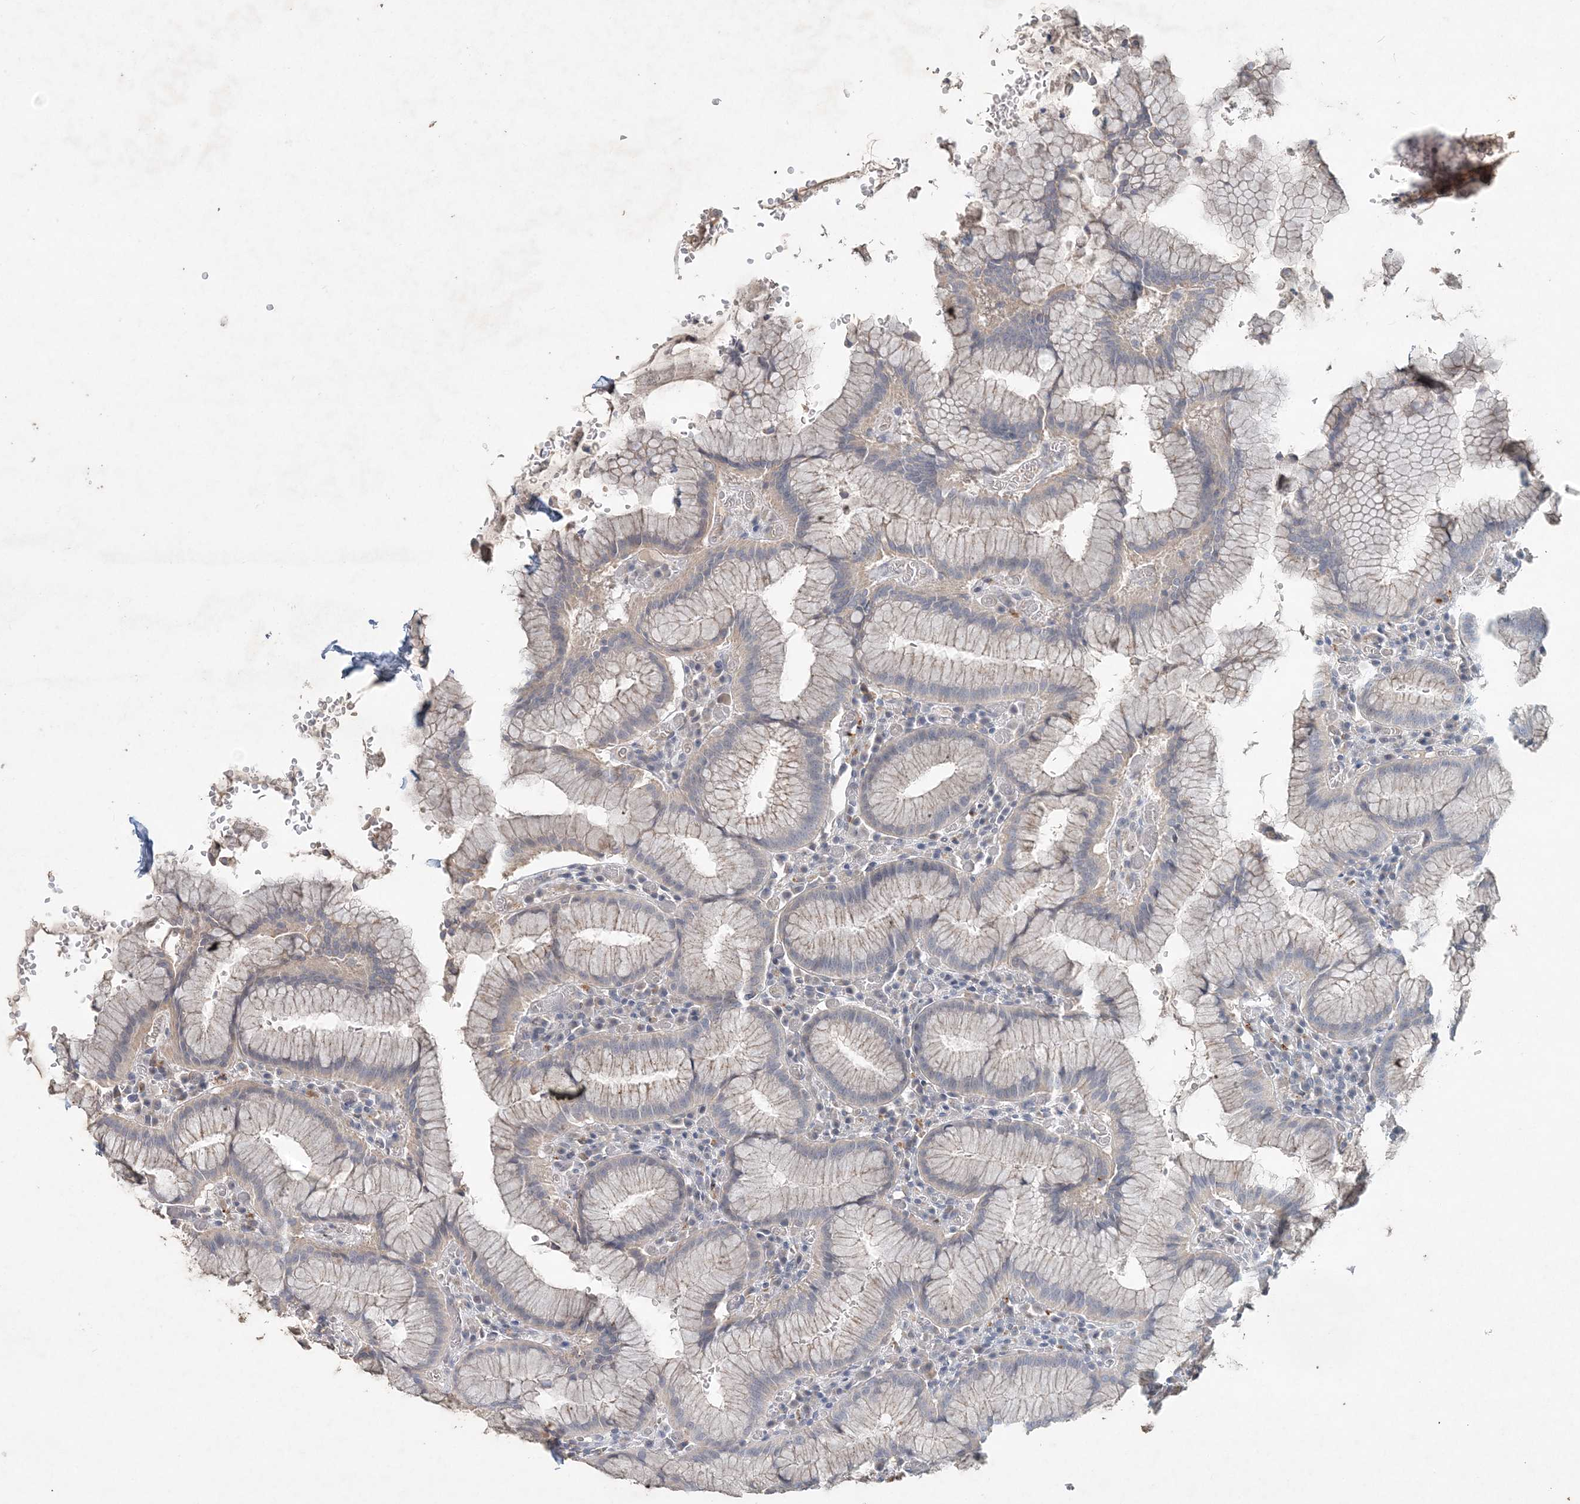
{"staining": {"intensity": "weak", "quantity": "<25%", "location": "cytoplasmic/membranous"}, "tissue": "stomach", "cell_type": "Glandular cells", "image_type": "normal", "snomed": [{"axis": "morphology", "description": "Normal tissue, NOS"}, {"axis": "topography", "description": "Stomach"}], "caption": "This is a micrograph of immunohistochemistry (IHC) staining of benign stomach, which shows no expression in glandular cells.", "gene": "DNAH5", "patient": {"sex": "male", "age": 55}}